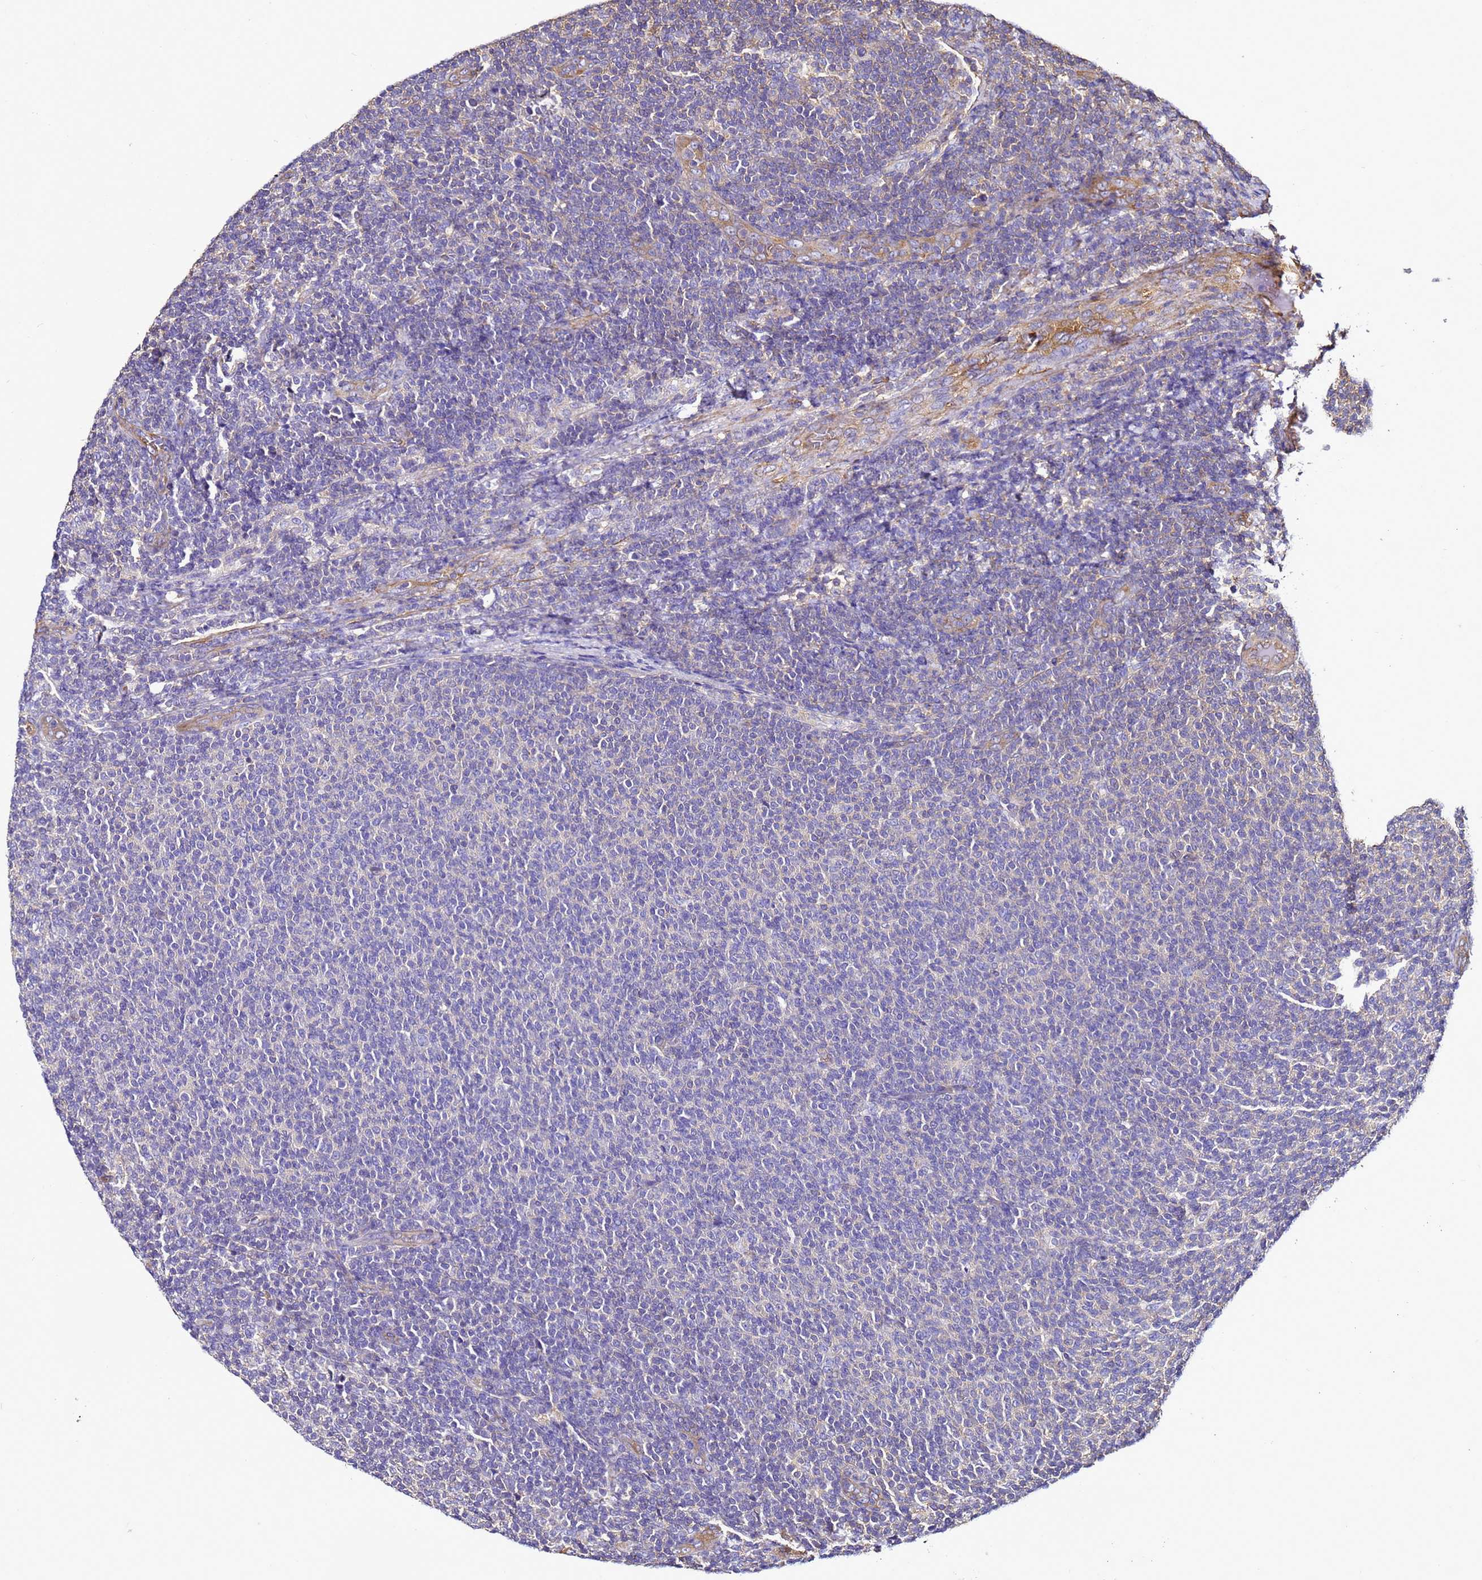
{"staining": {"intensity": "negative", "quantity": "none", "location": "none"}, "tissue": "lymphoma", "cell_type": "Tumor cells", "image_type": "cancer", "snomed": [{"axis": "morphology", "description": "Malignant lymphoma, non-Hodgkin's type, Low grade"}, {"axis": "topography", "description": "Lymph node"}], "caption": "The photomicrograph displays no significant expression in tumor cells of lymphoma.", "gene": "MYL12A", "patient": {"sex": "male", "age": 66}}